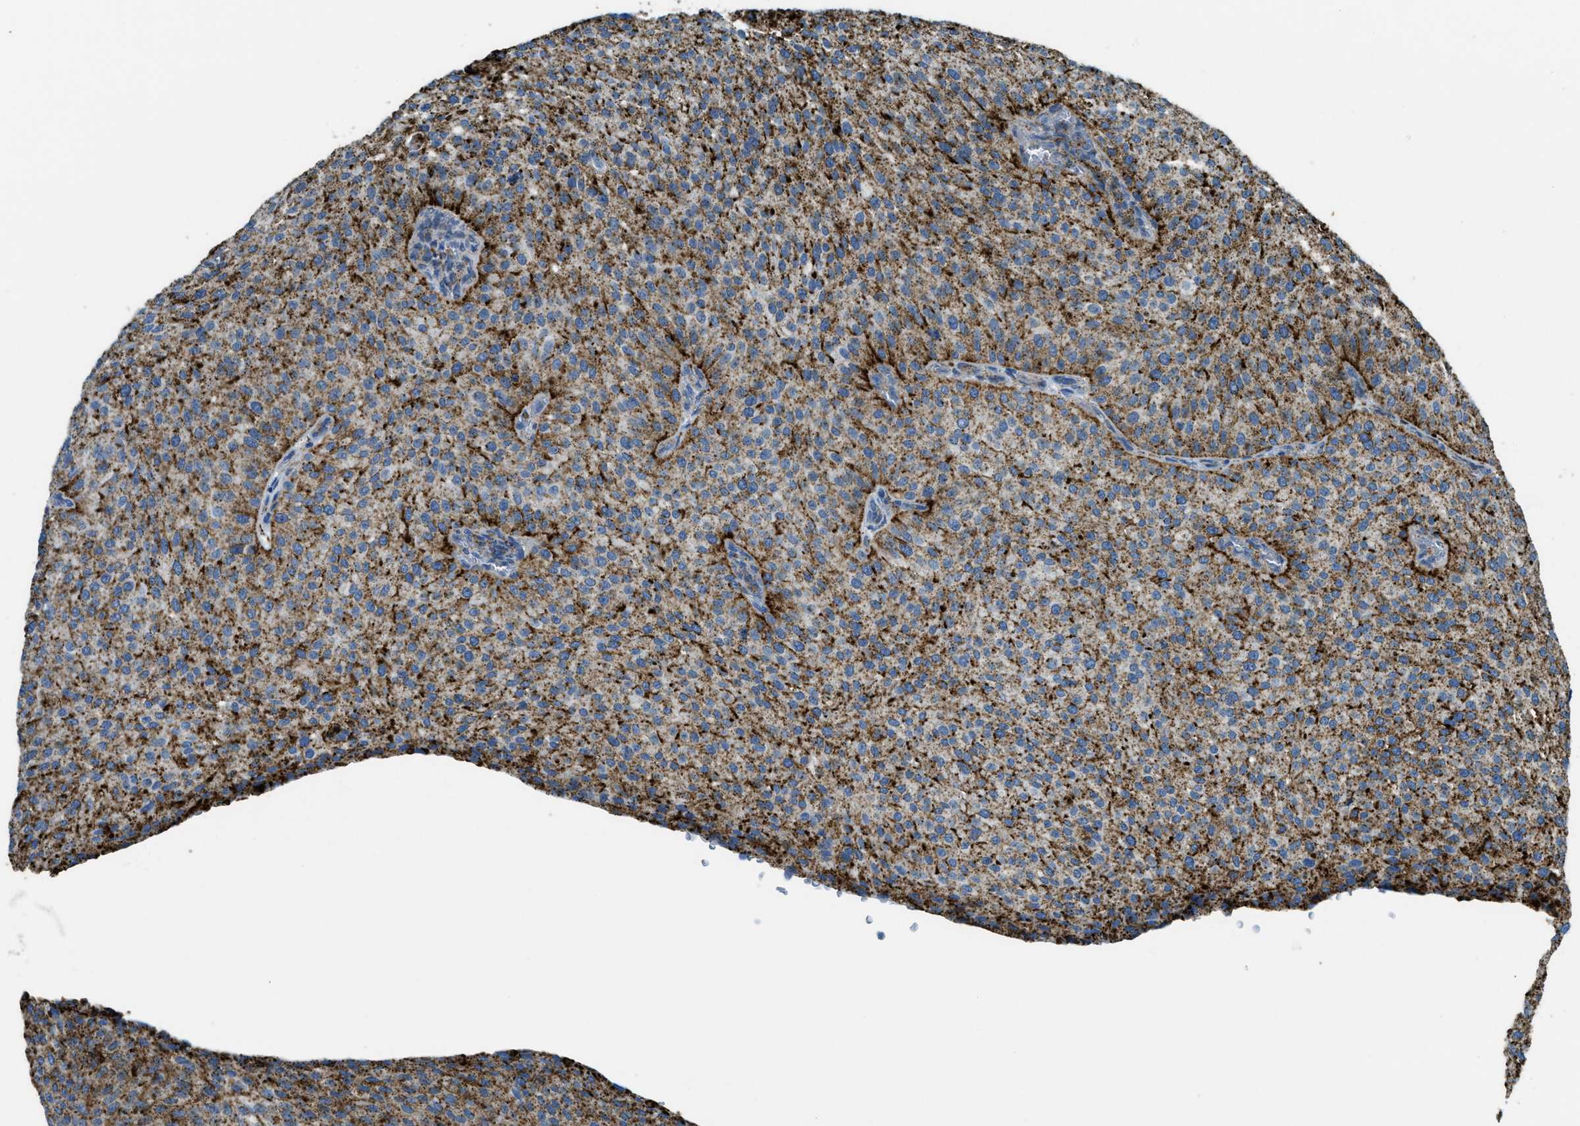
{"staining": {"intensity": "strong", "quantity": ">75%", "location": "cytoplasmic/membranous"}, "tissue": "urothelial cancer", "cell_type": "Tumor cells", "image_type": "cancer", "snomed": [{"axis": "morphology", "description": "Urothelial carcinoma, Low grade"}, {"axis": "topography", "description": "Smooth muscle"}, {"axis": "topography", "description": "Urinary bladder"}], "caption": "Immunohistochemistry (IHC) of urothelial cancer shows high levels of strong cytoplasmic/membranous staining in about >75% of tumor cells.", "gene": "SCARB2", "patient": {"sex": "male", "age": 60}}